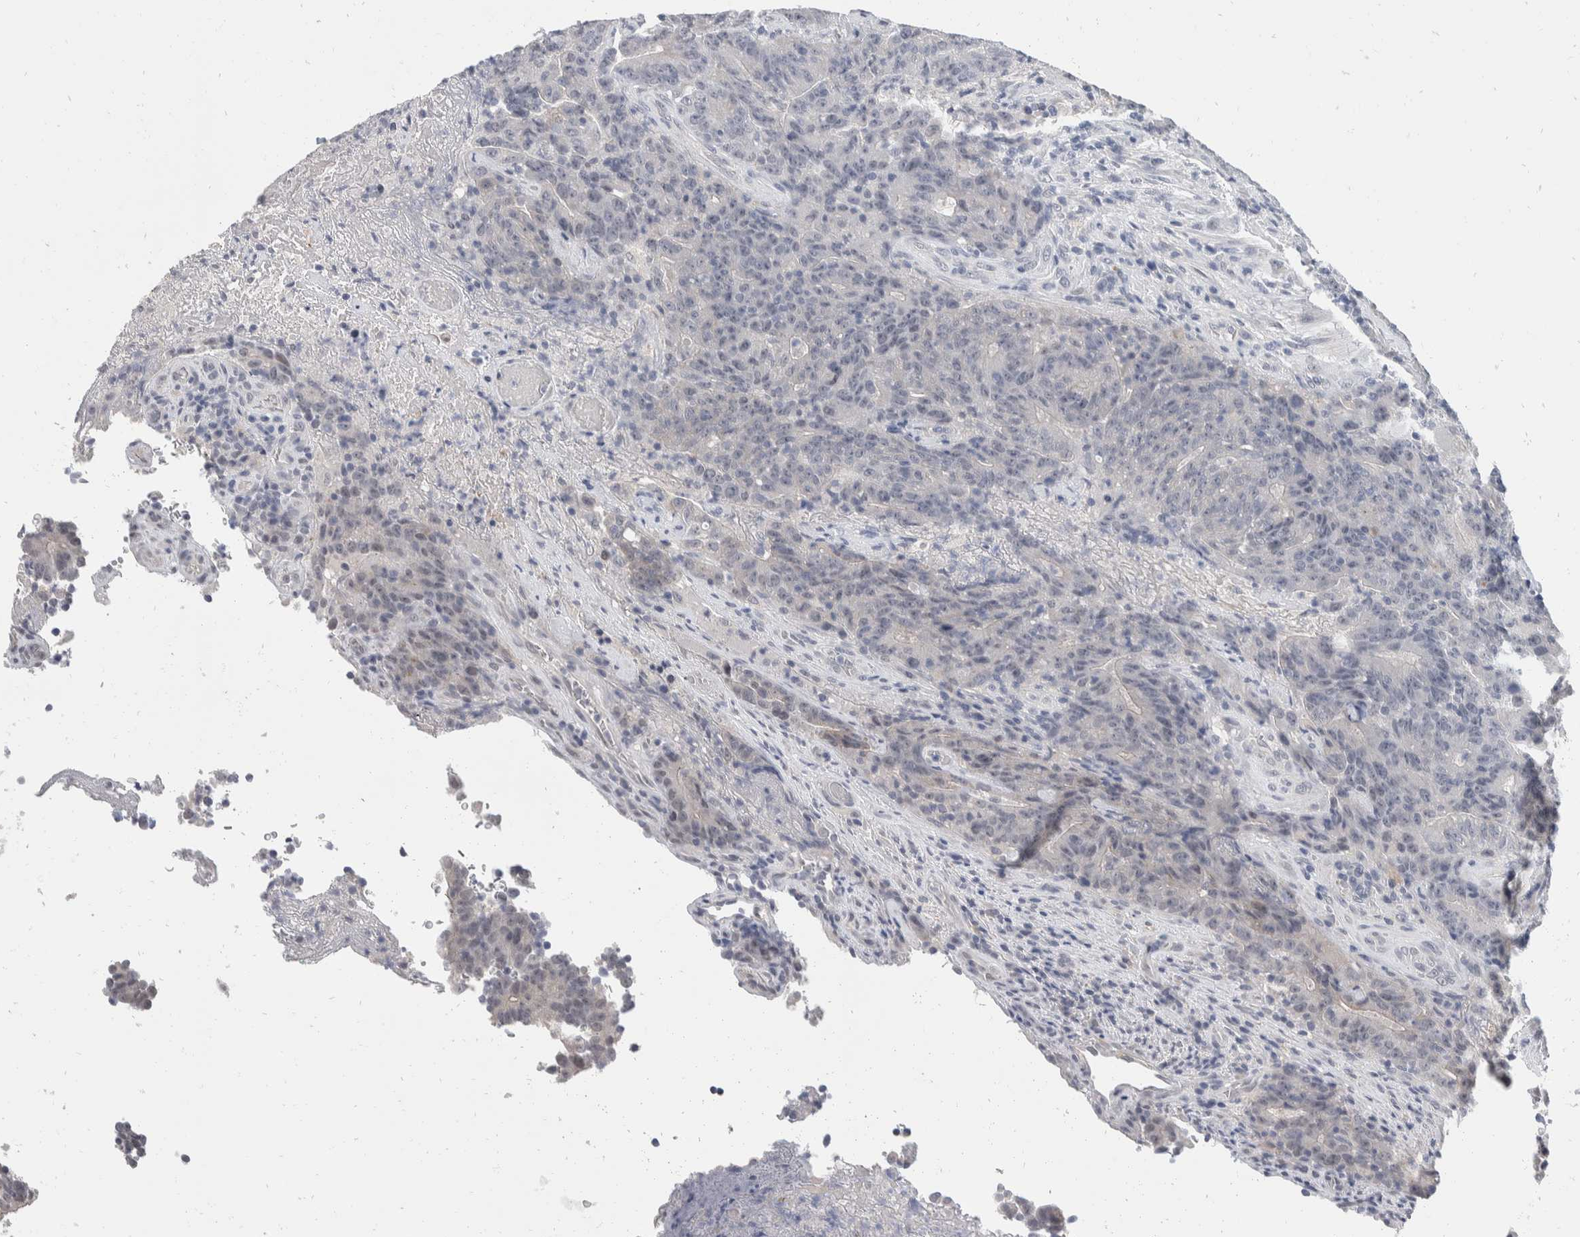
{"staining": {"intensity": "negative", "quantity": "none", "location": "none"}, "tissue": "colorectal cancer", "cell_type": "Tumor cells", "image_type": "cancer", "snomed": [{"axis": "morphology", "description": "Normal tissue, NOS"}, {"axis": "morphology", "description": "Adenocarcinoma, NOS"}, {"axis": "topography", "description": "Colon"}], "caption": "Tumor cells are negative for brown protein staining in adenocarcinoma (colorectal). (DAB immunohistochemistry (IHC) with hematoxylin counter stain).", "gene": "CATSPERD", "patient": {"sex": "female", "age": 75}}